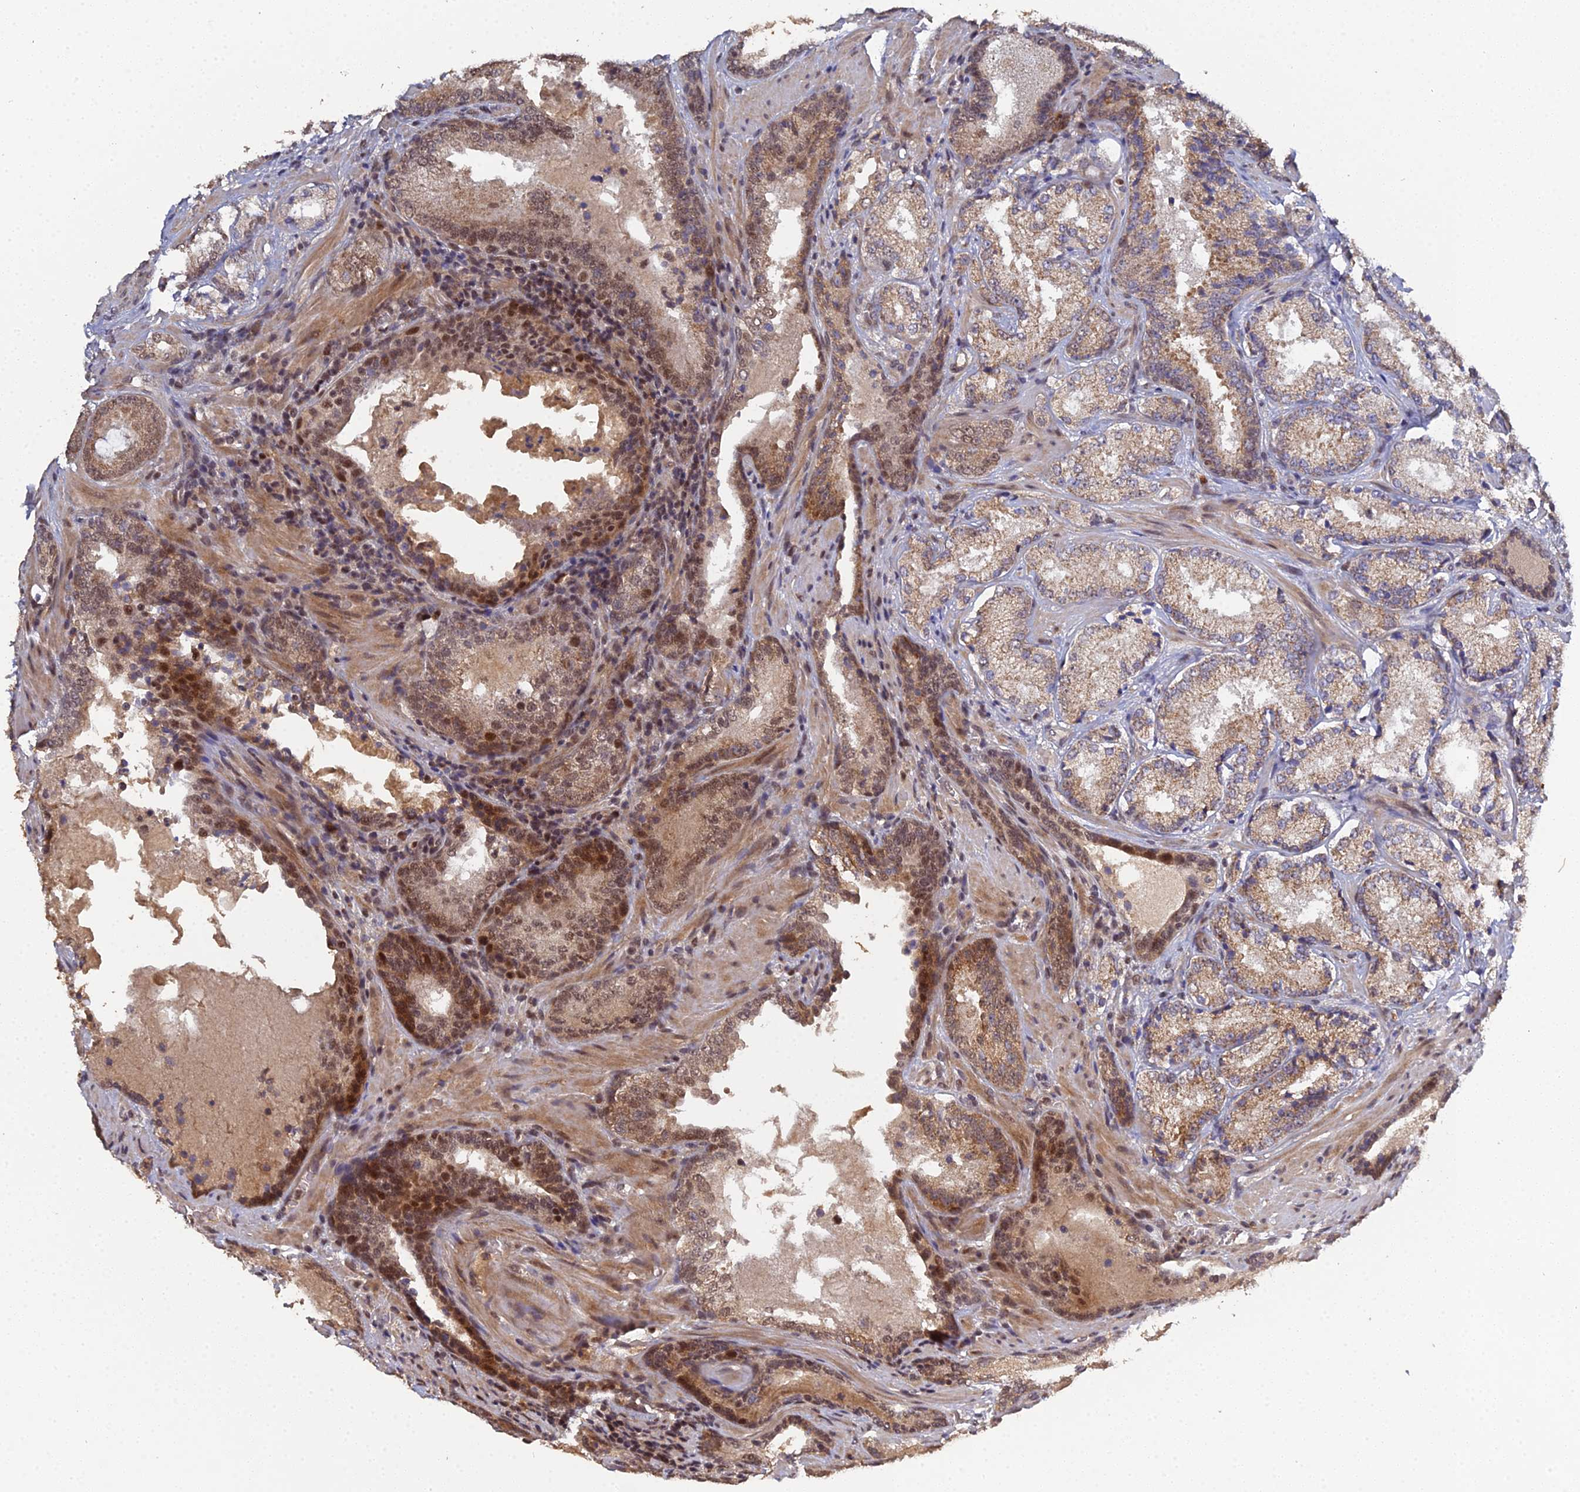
{"staining": {"intensity": "moderate", "quantity": ">75%", "location": "cytoplasmic/membranous"}, "tissue": "prostate cancer", "cell_type": "Tumor cells", "image_type": "cancer", "snomed": [{"axis": "morphology", "description": "Adenocarcinoma, Low grade"}, {"axis": "topography", "description": "Prostate"}], "caption": "Prostate adenocarcinoma (low-grade) was stained to show a protein in brown. There is medium levels of moderate cytoplasmic/membranous expression in approximately >75% of tumor cells.", "gene": "ERCC5", "patient": {"sex": "male", "age": 74}}